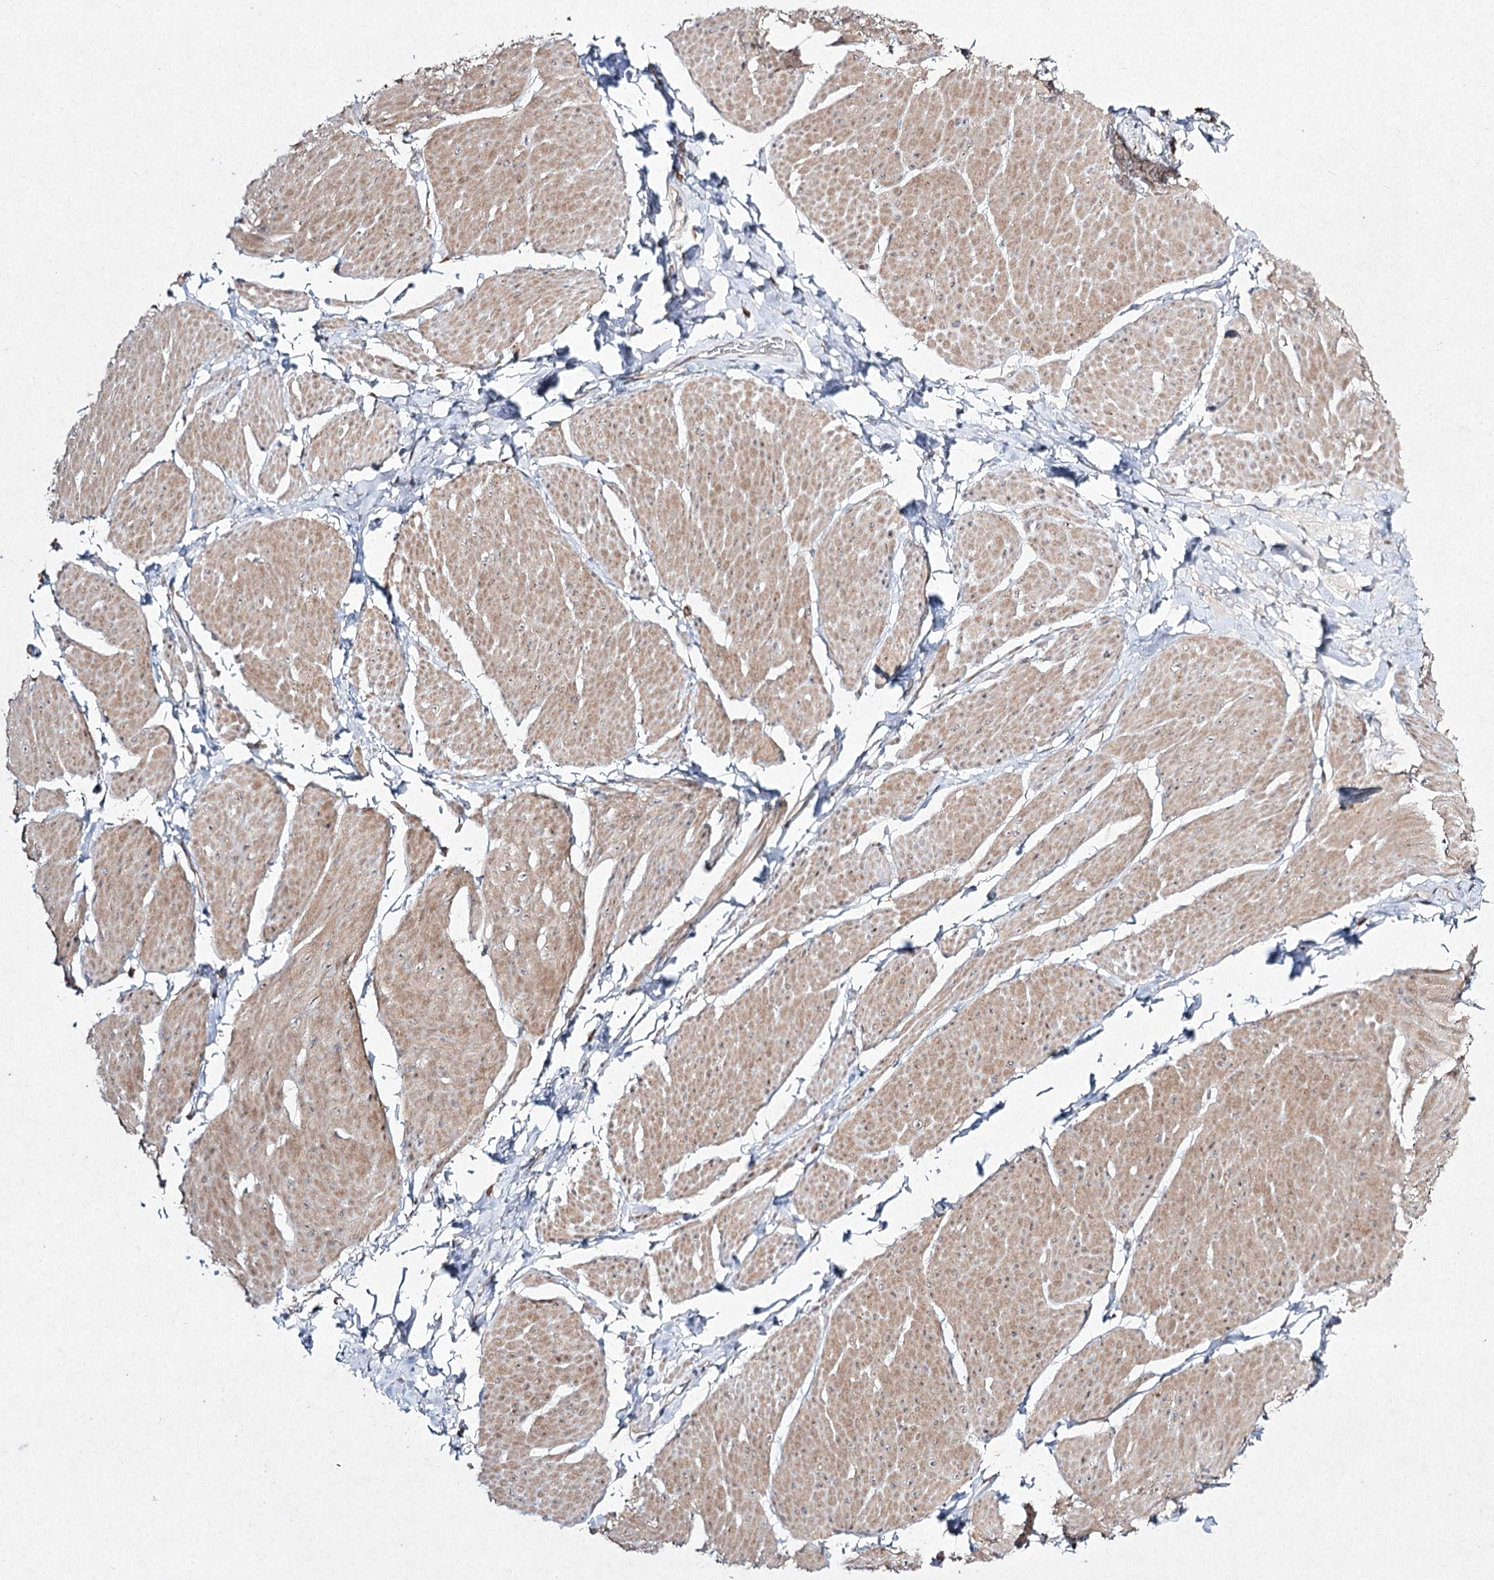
{"staining": {"intensity": "moderate", "quantity": ">75%", "location": "cytoplasmic/membranous"}, "tissue": "smooth muscle", "cell_type": "Smooth muscle cells", "image_type": "normal", "snomed": [{"axis": "morphology", "description": "Urothelial carcinoma, High grade"}, {"axis": "topography", "description": "Urinary bladder"}], "caption": "Benign smooth muscle was stained to show a protein in brown. There is medium levels of moderate cytoplasmic/membranous positivity in about >75% of smooth muscle cells.", "gene": "FANCL", "patient": {"sex": "male", "age": 46}}